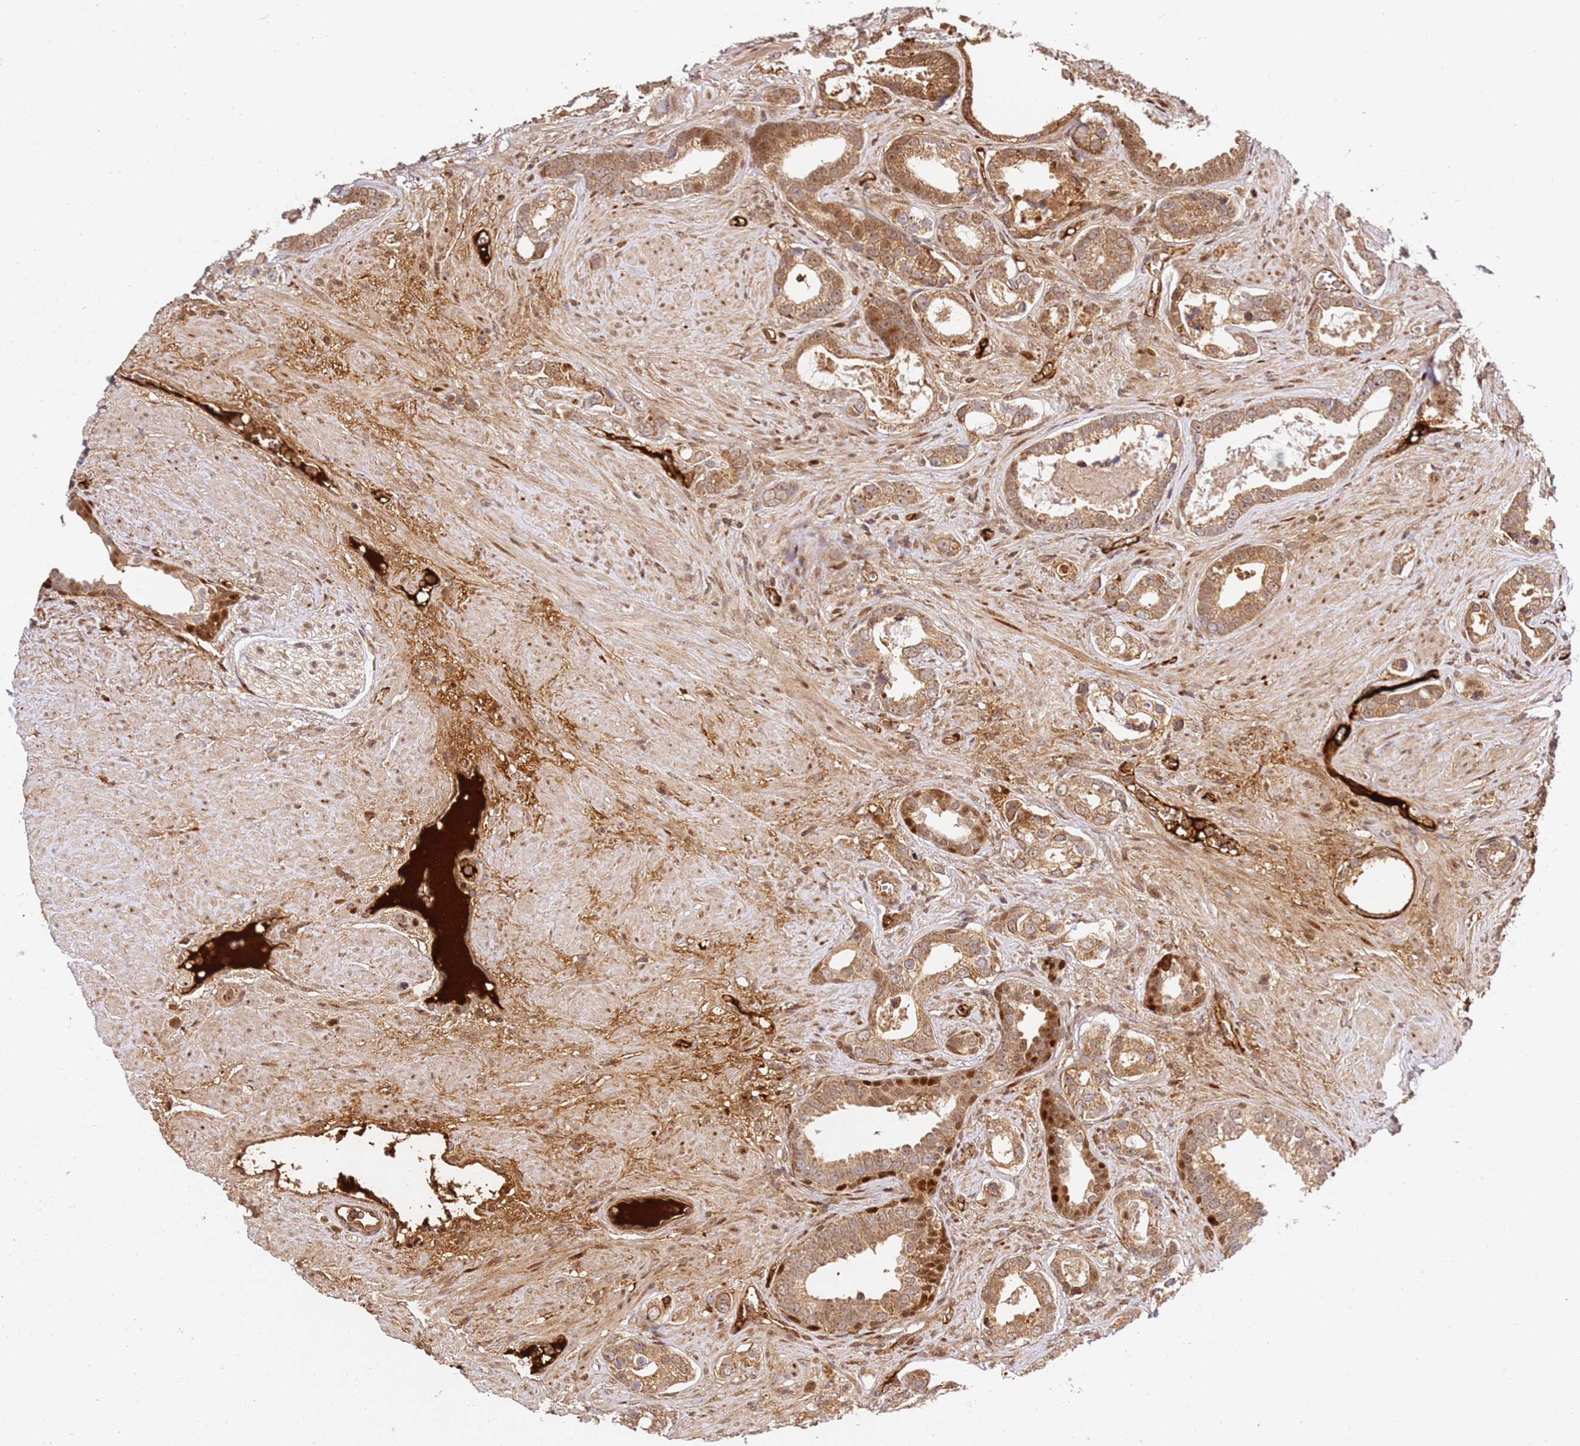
{"staining": {"intensity": "moderate", "quantity": ">75%", "location": "cytoplasmic/membranous,nuclear"}, "tissue": "prostate cancer", "cell_type": "Tumor cells", "image_type": "cancer", "snomed": [{"axis": "morphology", "description": "Adenocarcinoma, High grade"}, {"axis": "topography", "description": "Prostate"}], "caption": "A medium amount of moderate cytoplasmic/membranous and nuclear expression is present in approximately >75% of tumor cells in adenocarcinoma (high-grade) (prostate) tissue.", "gene": "SMOX", "patient": {"sex": "male", "age": 67}}